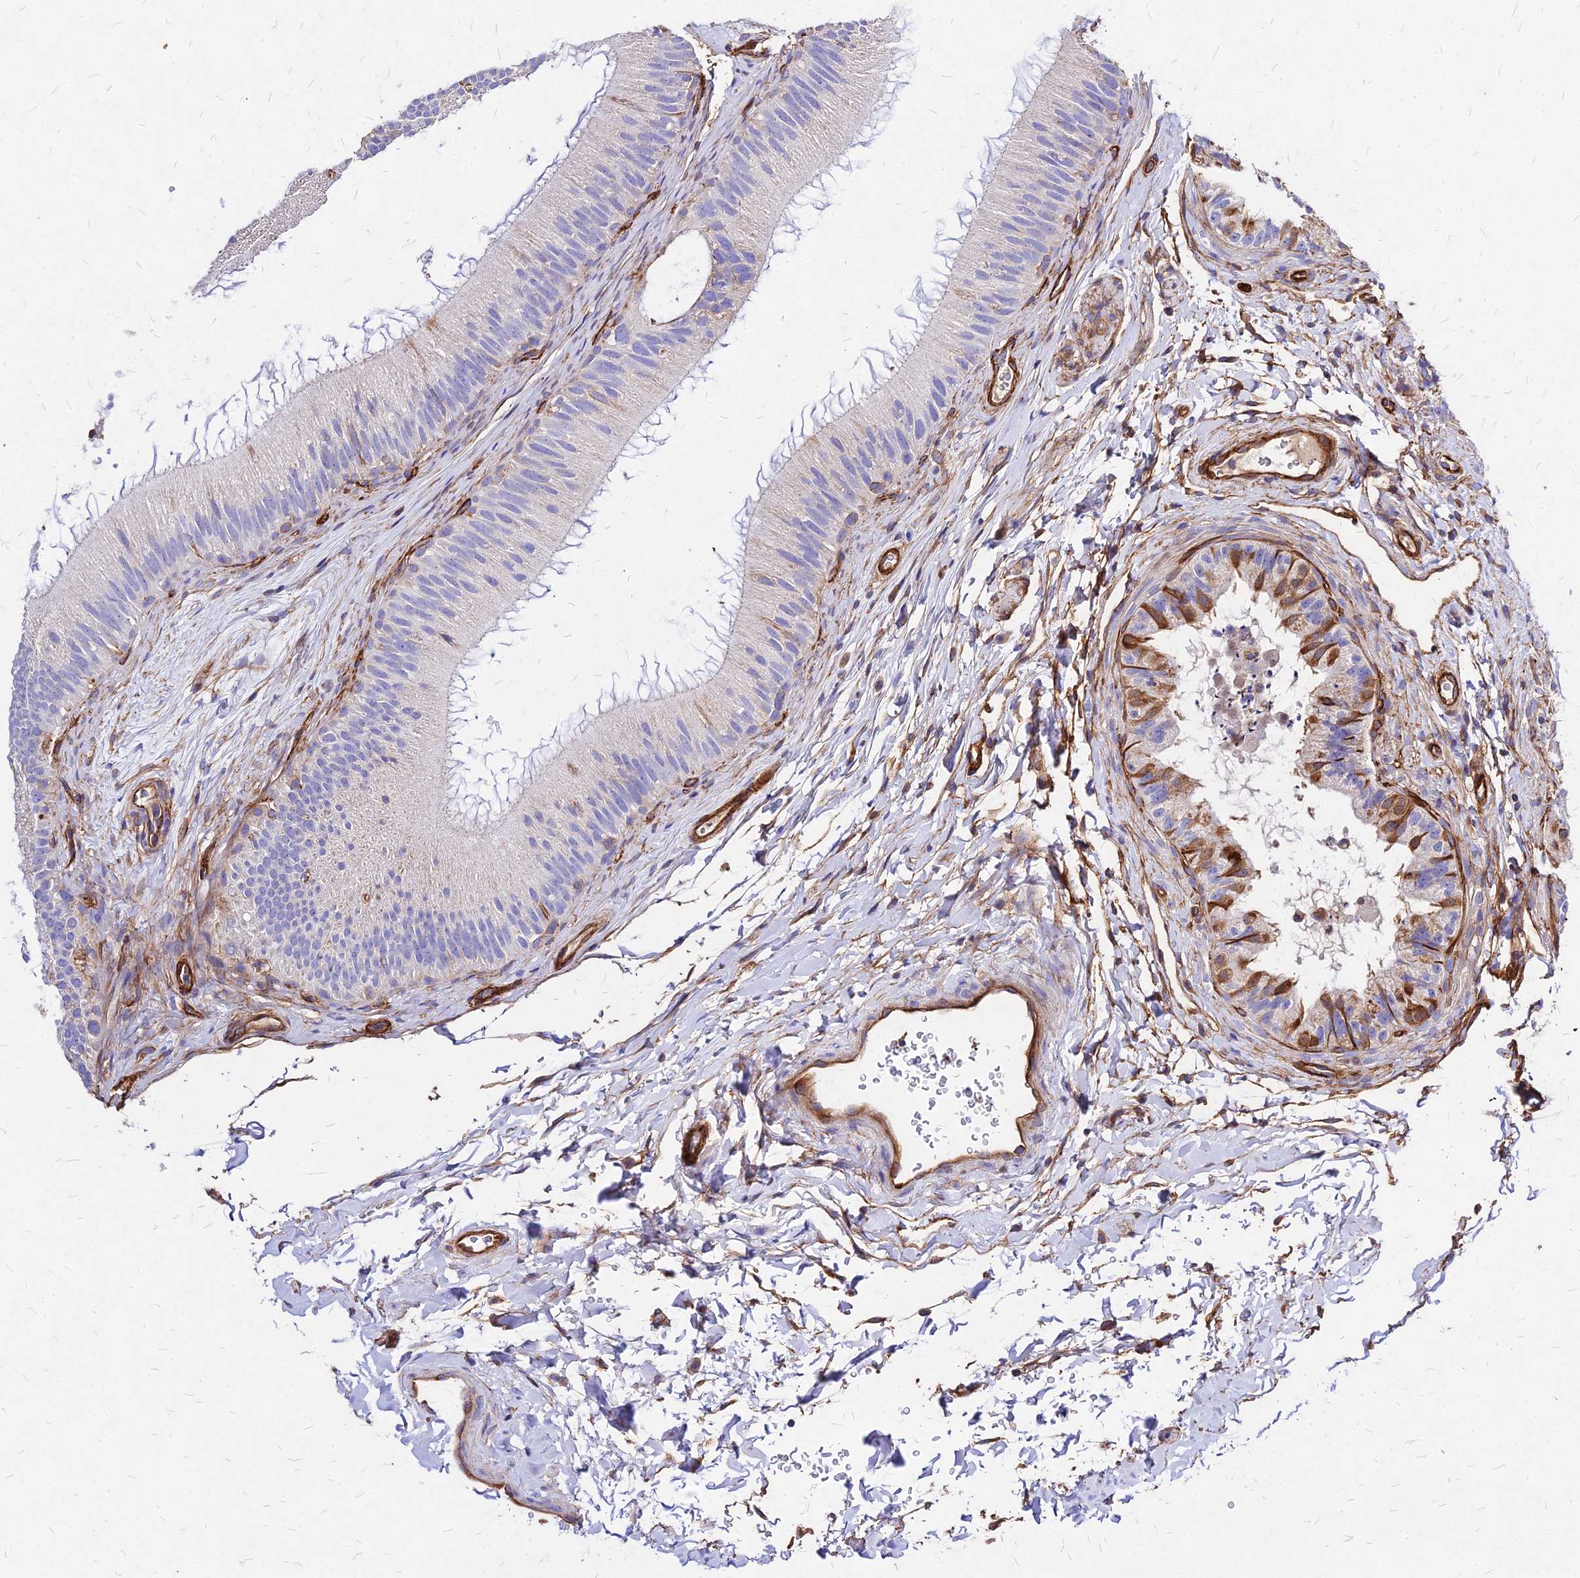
{"staining": {"intensity": "moderate", "quantity": "25%-75%", "location": "cytoplasmic/membranous"}, "tissue": "epididymis", "cell_type": "Glandular cells", "image_type": "normal", "snomed": [{"axis": "morphology", "description": "Normal tissue, NOS"}, {"axis": "topography", "description": "Epididymis"}], "caption": "The micrograph demonstrates immunohistochemical staining of unremarkable epididymis. There is moderate cytoplasmic/membranous staining is seen in about 25%-75% of glandular cells. The protein of interest is stained brown, and the nuclei are stained in blue (DAB IHC with brightfield microscopy, high magnification).", "gene": "EFCC1", "patient": {"sex": "male", "age": 45}}